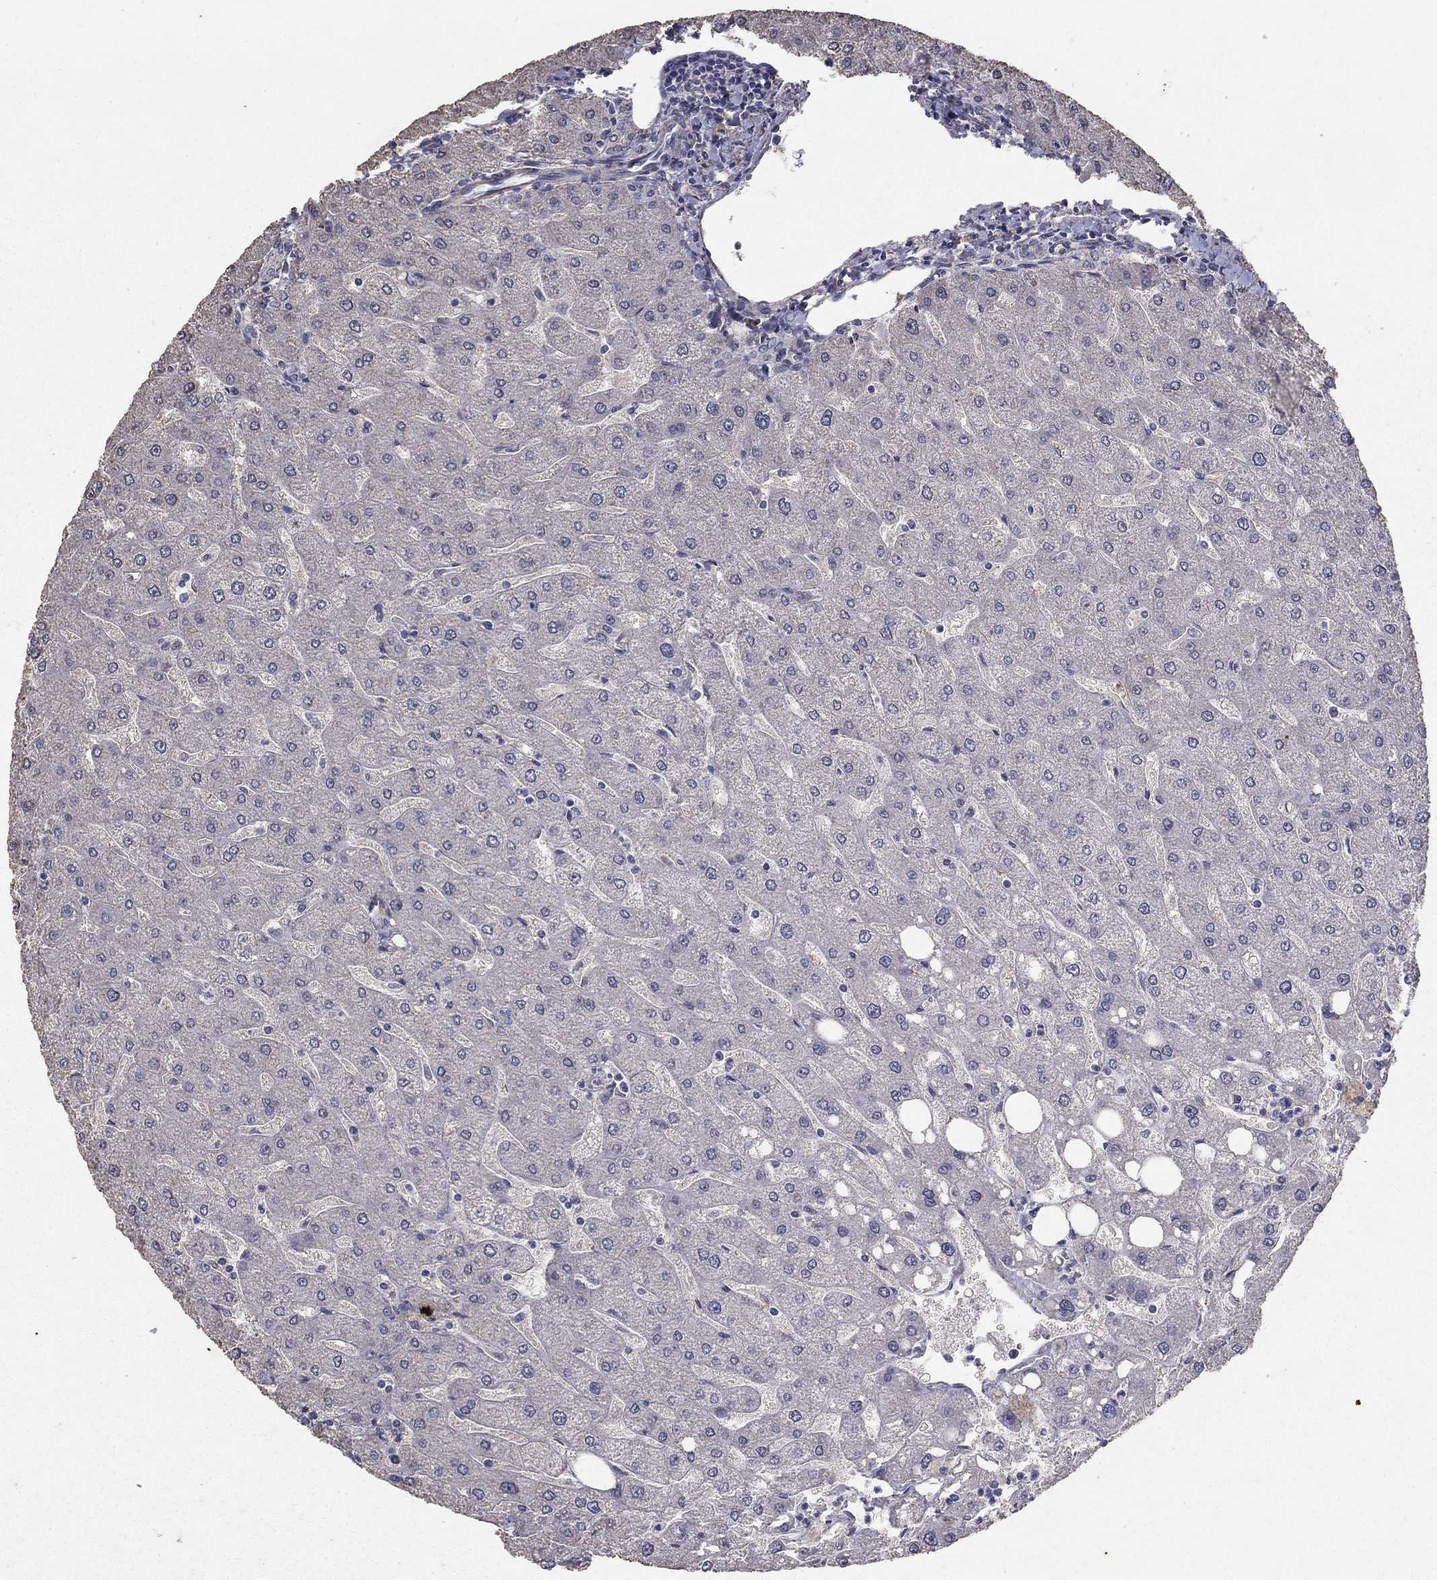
{"staining": {"intensity": "negative", "quantity": "none", "location": "none"}, "tissue": "liver", "cell_type": "Cholangiocytes", "image_type": "normal", "snomed": [{"axis": "morphology", "description": "Normal tissue, NOS"}, {"axis": "topography", "description": "Liver"}], "caption": "Immunohistochemistry histopathology image of normal human liver stained for a protein (brown), which demonstrates no staining in cholangiocytes. (Immunohistochemistry, brightfield microscopy, high magnification).", "gene": "MPP2", "patient": {"sex": "male", "age": 67}}